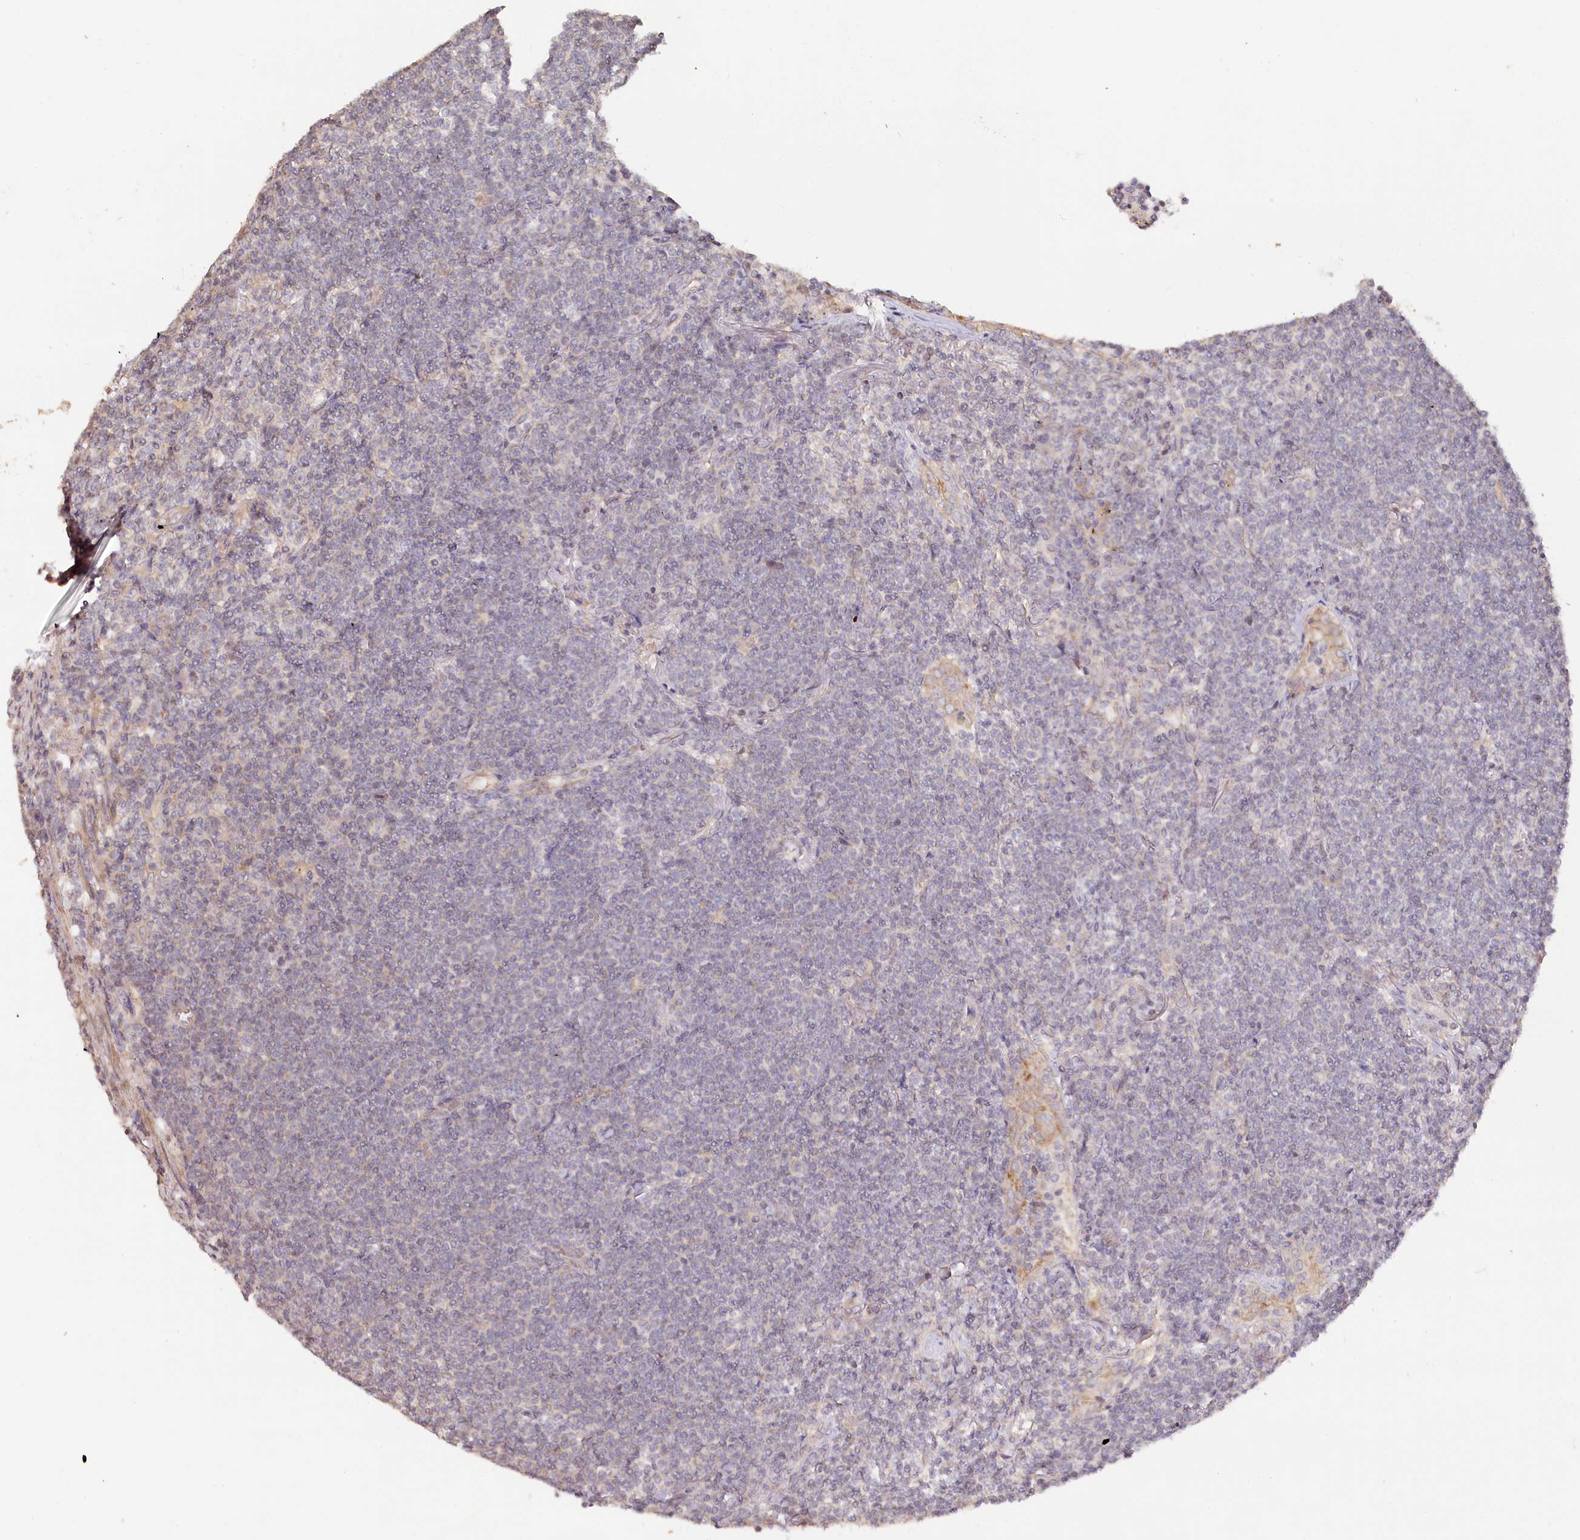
{"staining": {"intensity": "negative", "quantity": "none", "location": "none"}, "tissue": "lymphoma", "cell_type": "Tumor cells", "image_type": "cancer", "snomed": [{"axis": "morphology", "description": "Malignant lymphoma, non-Hodgkin's type, Low grade"}, {"axis": "topography", "description": "Lung"}], "caption": "Immunohistochemistry of low-grade malignant lymphoma, non-Hodgkin's type demonstrates no expression in tumor cells. (DAB (3,3'-diaminobenzidine) IHC, high magnification).", "gene": "TCHP", "patient": {"sex": "female", "age": 71}}